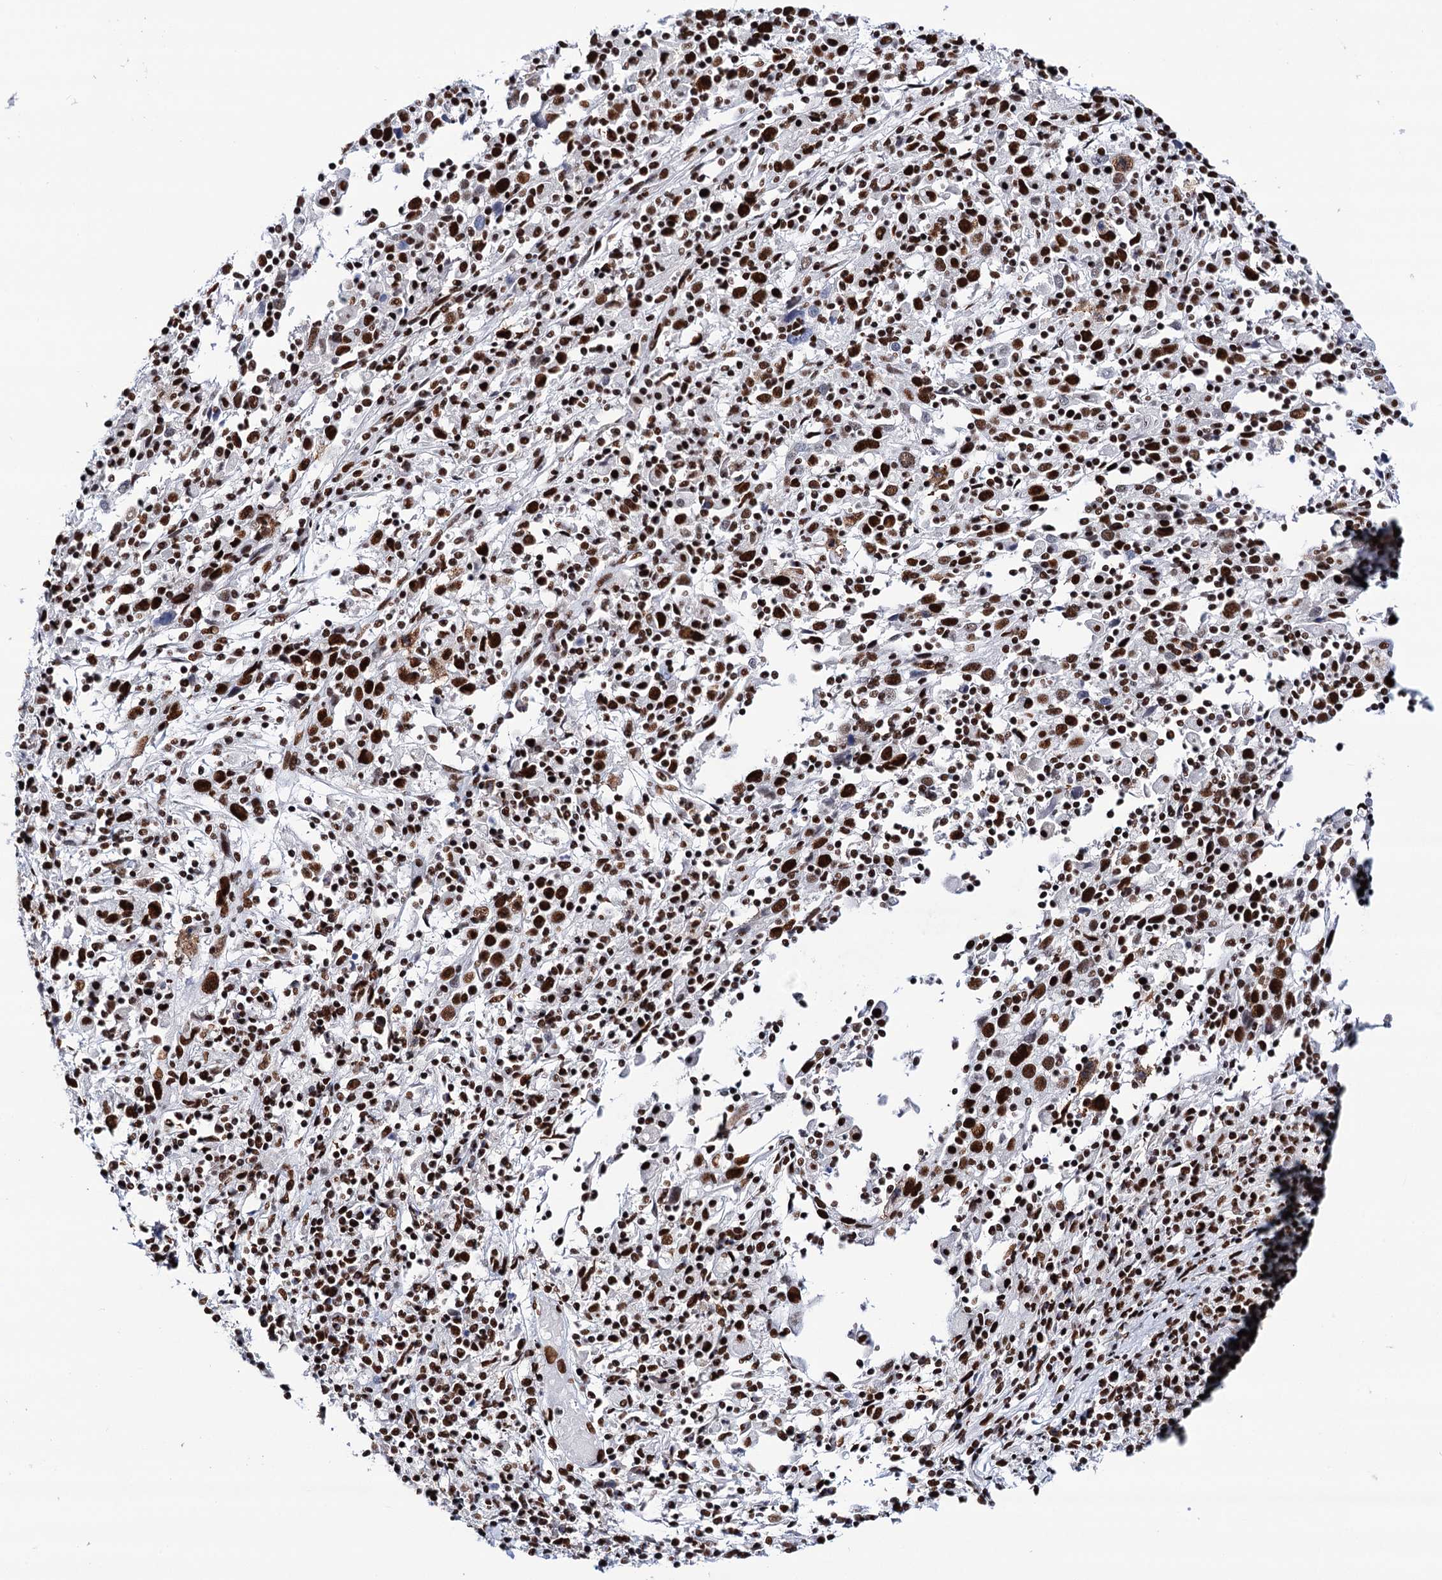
{"staining": {"intensity": "strong", "quantity": ">75%", "location": "nuclear"}, "tissue": "cervical cancer", "cell_type": "Tumor cells", "image_type": "cancer", "snomed": [{"axis": "morphology", "description": "Squamous cell carcinoma, NOS"}, {"axis": "topography", "description": "Cervix"}], "caption": "Protein expression analysis of human cervical squamous cell carcinoma reveals strong nuclear positivity in about >75% of tumor cells. Using DAB (brown) and hematoxylin (blue) stains, captured at high magnification using brightfield microscopy.", "gene": "MATR3", "patient": {"sex": "female", "age": 46}}